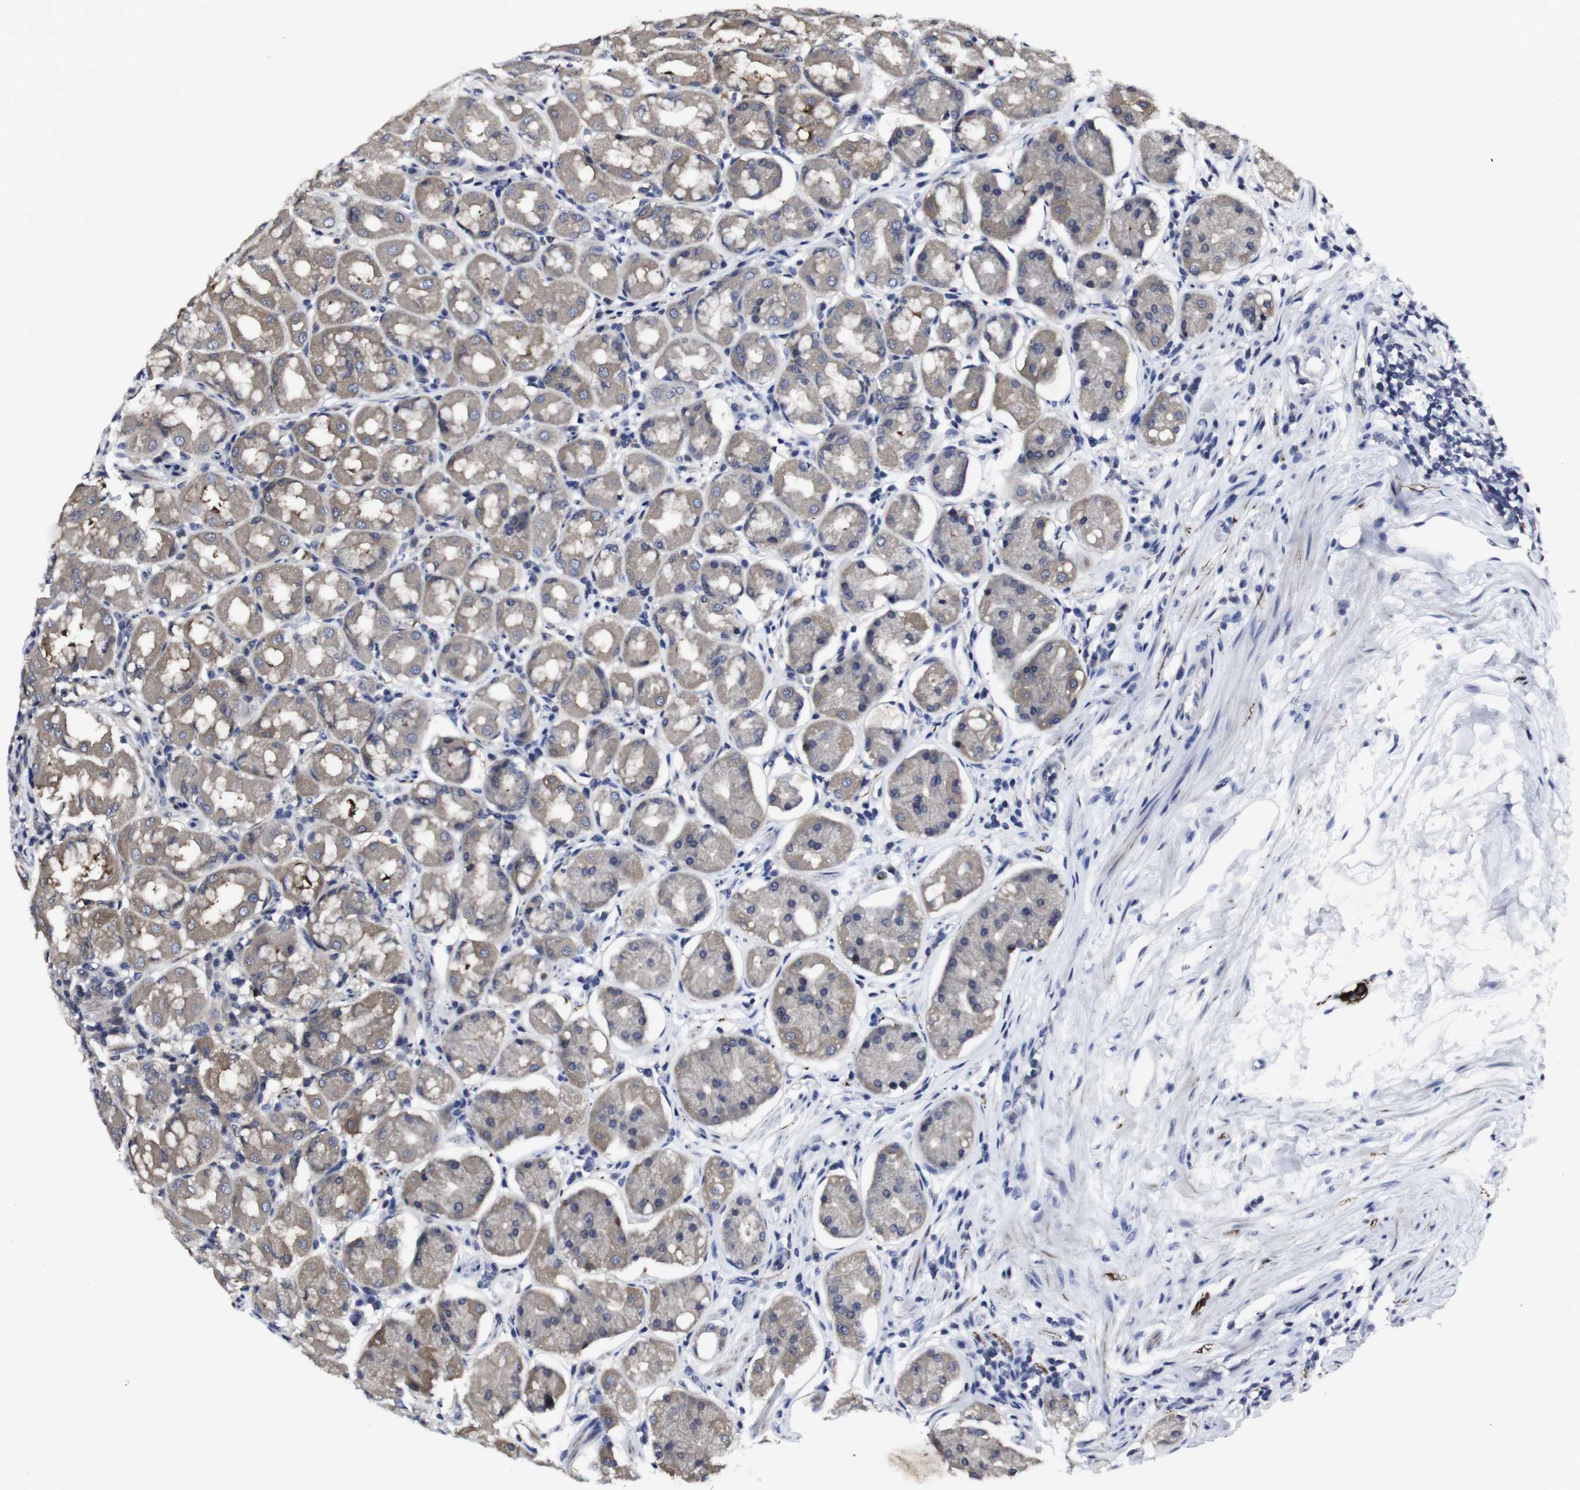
{"staining": {"intensity": "moderate", "quantity": "25%-75%", "location": "cytoplasmic/membranous"}, "tissue": "stomach", "cell_type": "Glandular cells", "image_type": "normal", "snomed": [{"axis": "morphology", "description": "Normal tissue, NOS"}, {"axis": "topography", "description": "Stomach"}, {"axis": "topography", "description": "Stomach, lower"}], "caption": "The image exhibits staining of benign stomach, revealing moderate cytoplasmic/membranous protein expression (brown color) within glandular cells. The protein of interest is stained brown, and the nuclei are stained in blue (DAB (3,3'-diaminobenzidine) IHC with brightfield microscopy, high magnification).", "gene": "HPRT1", "patient": {"sex": "female", "age": 56}}